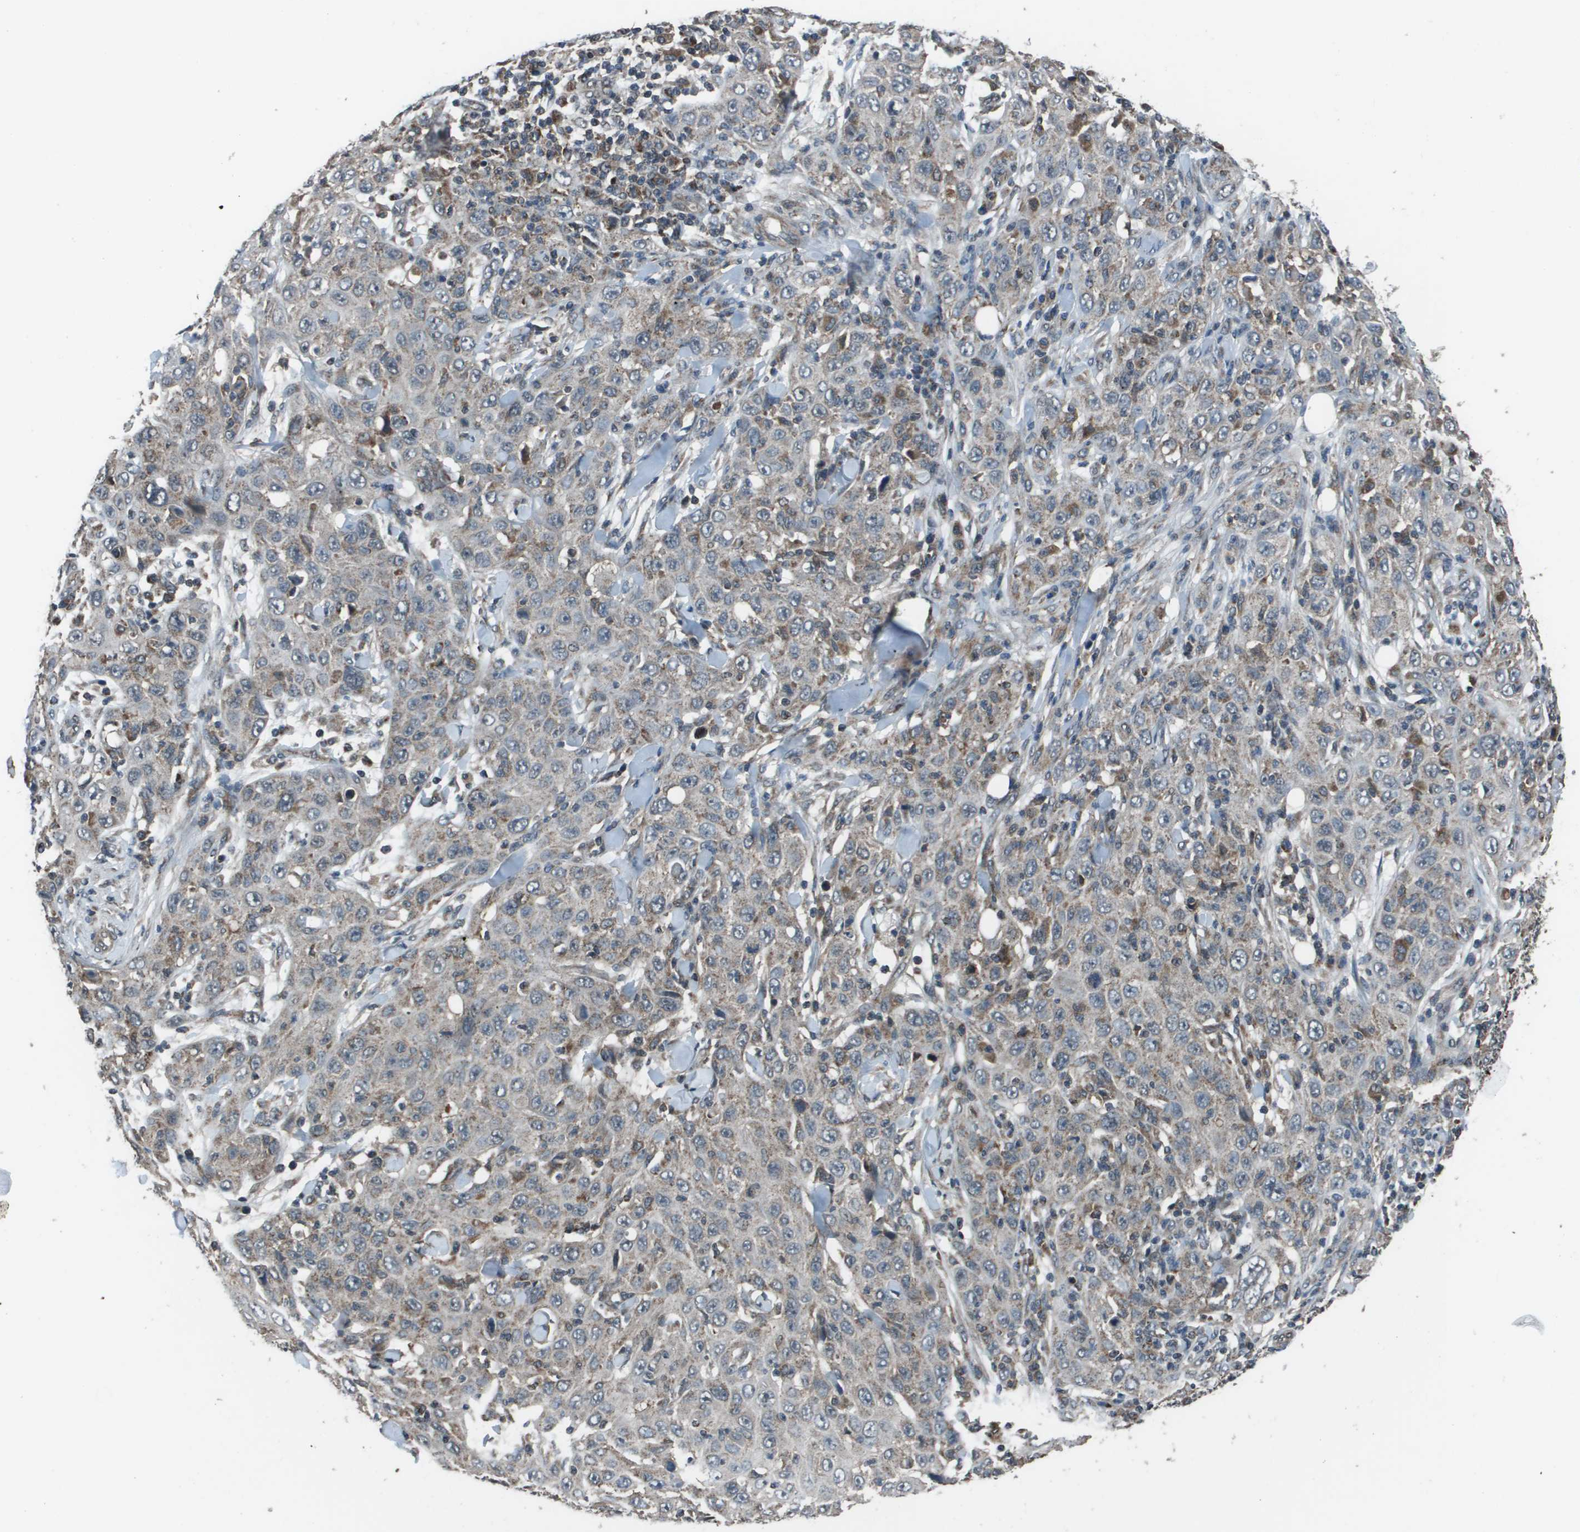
{"staining": {"intensity": "weak", "quantity": "25%-75%", "location": "cytoplasmic/membranous"}, "tissue": "skin cancer", "cell_type": "Tumor cells", "image_type": "cancer", "snomed": [{"axis": "morphology", "description": "Squamous cell carcinoma, NOS"}, {"axis": "topography", "description": "Skin"}], "caption": "IHC staining of squamous cell carcinoma (skin), which shows low levels of weak cytoplasmic/membranous expression in about 25%-75% of tumor cells indicating weak cytoplasmic/membranous protein positivity. The staining was performed using DAB (brown) for protein detection and nuclei were counterstained in hematoxylin (blue).", "gene": "PPFIA1", "patient": {"sex": "female", "age": 88}}